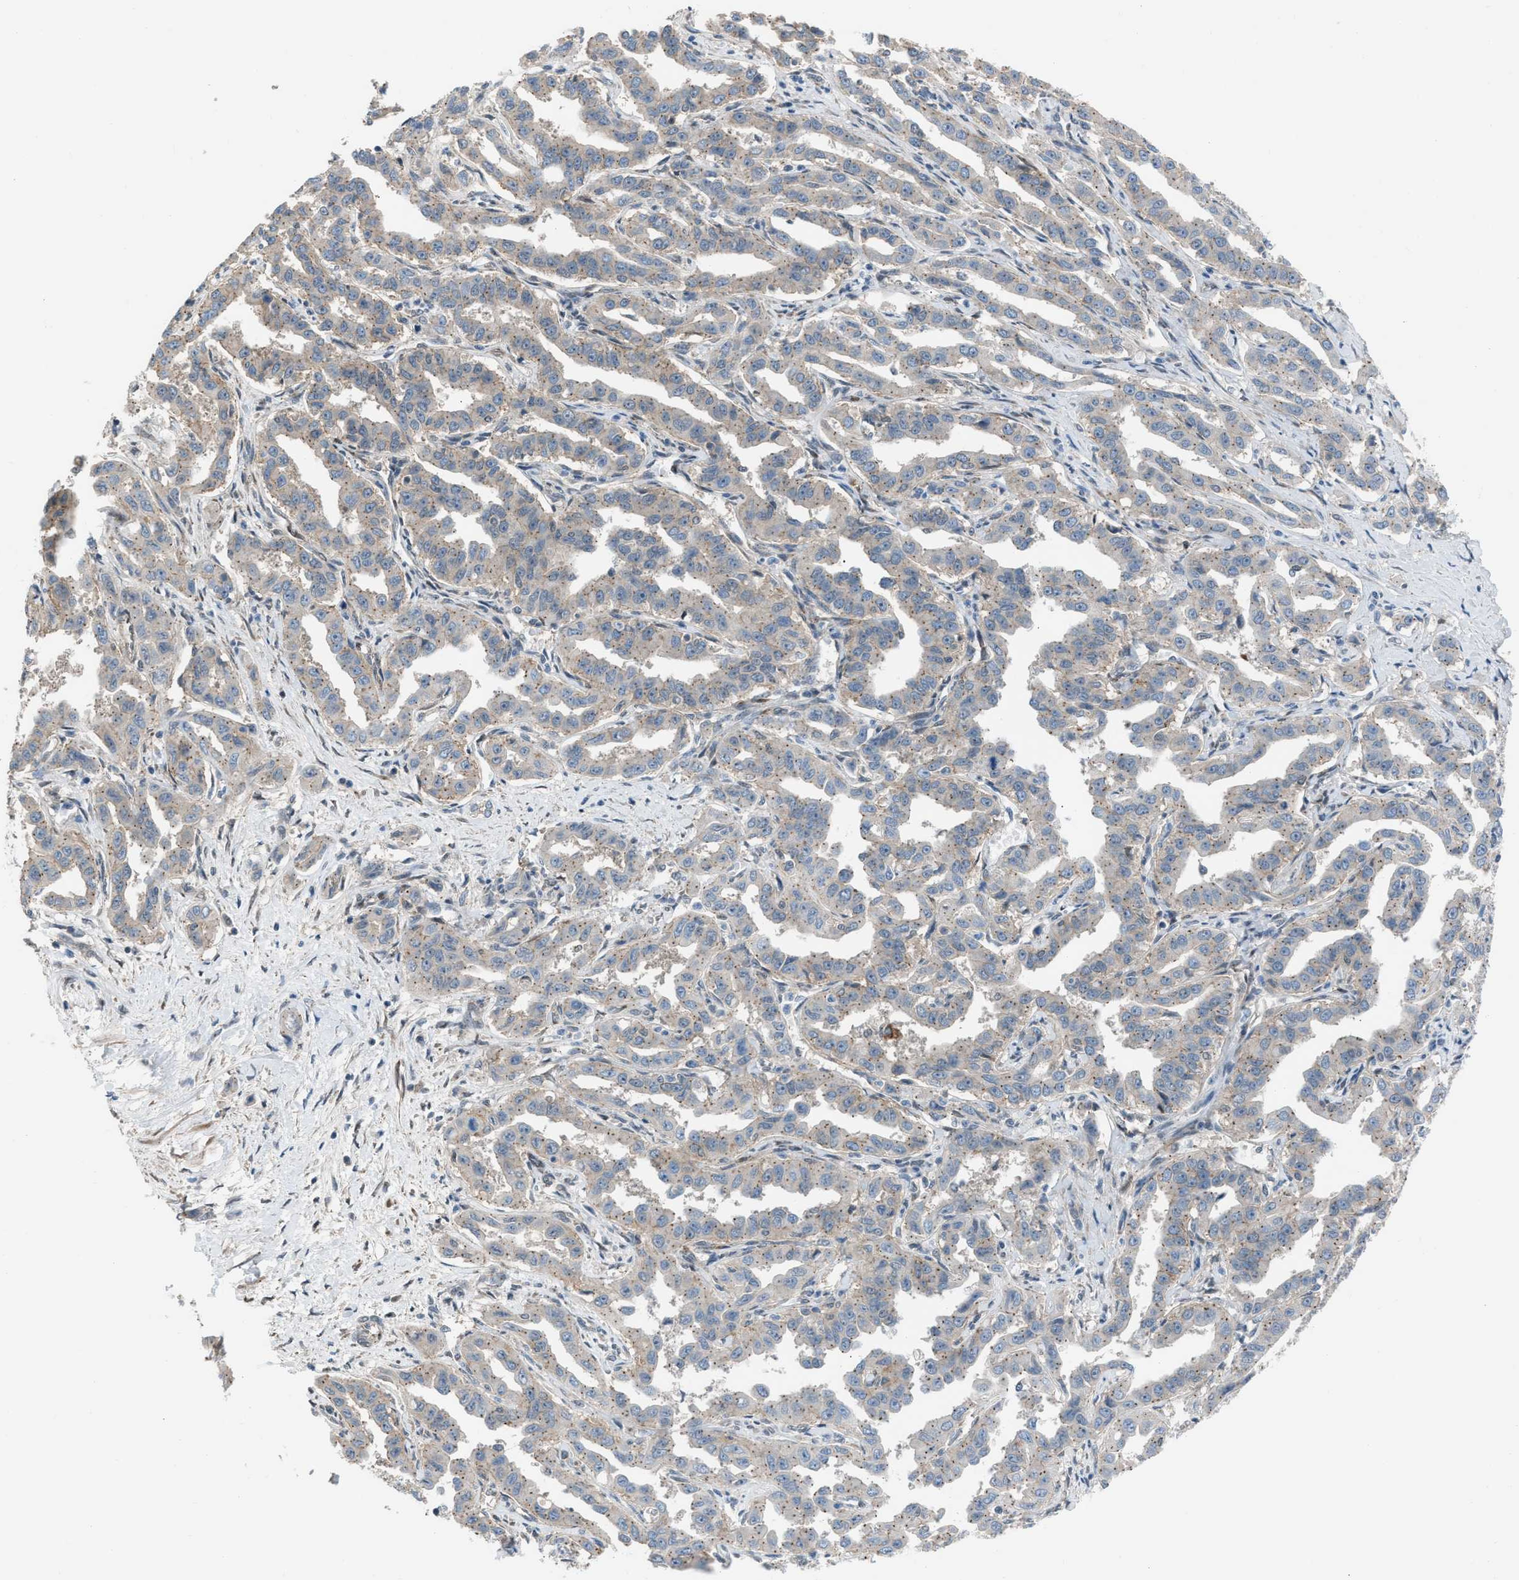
{"staining": {"intensity": "weak", "quantity": "25%-75%", "location": "cytoplasmic/membranous"}, "tissue": "liver cancer", "cell_type": "Tumor cells", "image_type": "cancer", "snomed": [{"axis": "morphology", "description": "Cholangiocarcinoma"}, {"axis": "topography", "description": "Liver"}], "caption": "IHC histopathology image of liver cancer (cholangiocarcinoma) stained for a protein (brown), which demonstrates low levels of weak cytoplasmic/membranous staining in approximately 25%-75% of tumor cells.", "gene": "CRTC1", "patient": {"sex": "male", "age": 59}}